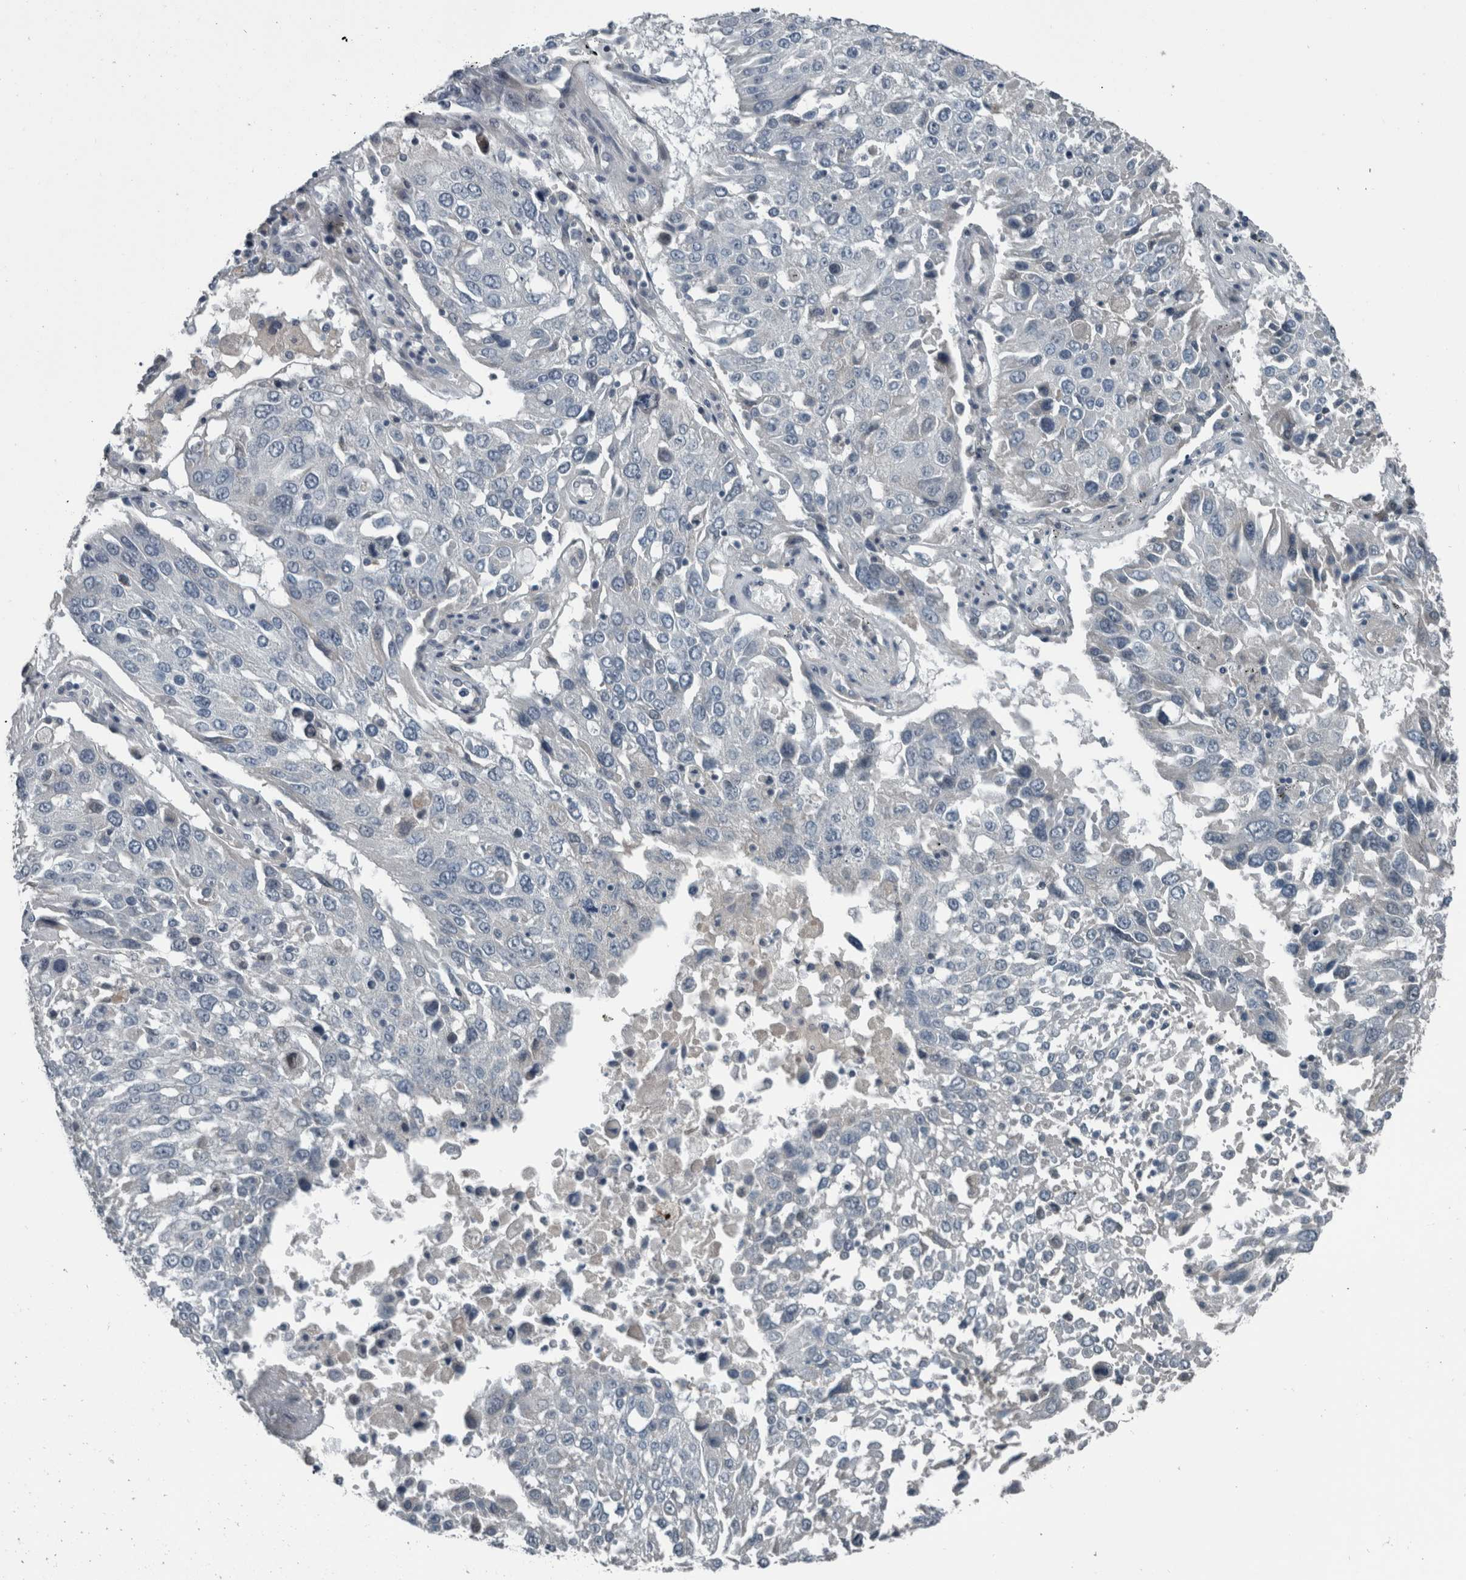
{"staining": {"intensity": "negative", "quantity": "none", "location": "none"}, "tissue": "lung cancer", "cell_type": "Tumor cells", "image_type": "cancer", "snomed": [{"axis": "morphology", "description": "Squamous cell carcinoma, NOS"}, {"axis": "topography", "description": "Lung"}], "caption": "IHC histopathology image of neoplastic tissue: human squamous cell carcinoma (lung) stained with DAB (3,3'-diaminobenzidine) displays no significant protein expression in tumor cells.", "gene": "KRT20", "patient": {"sex": "male", "age": 65}}